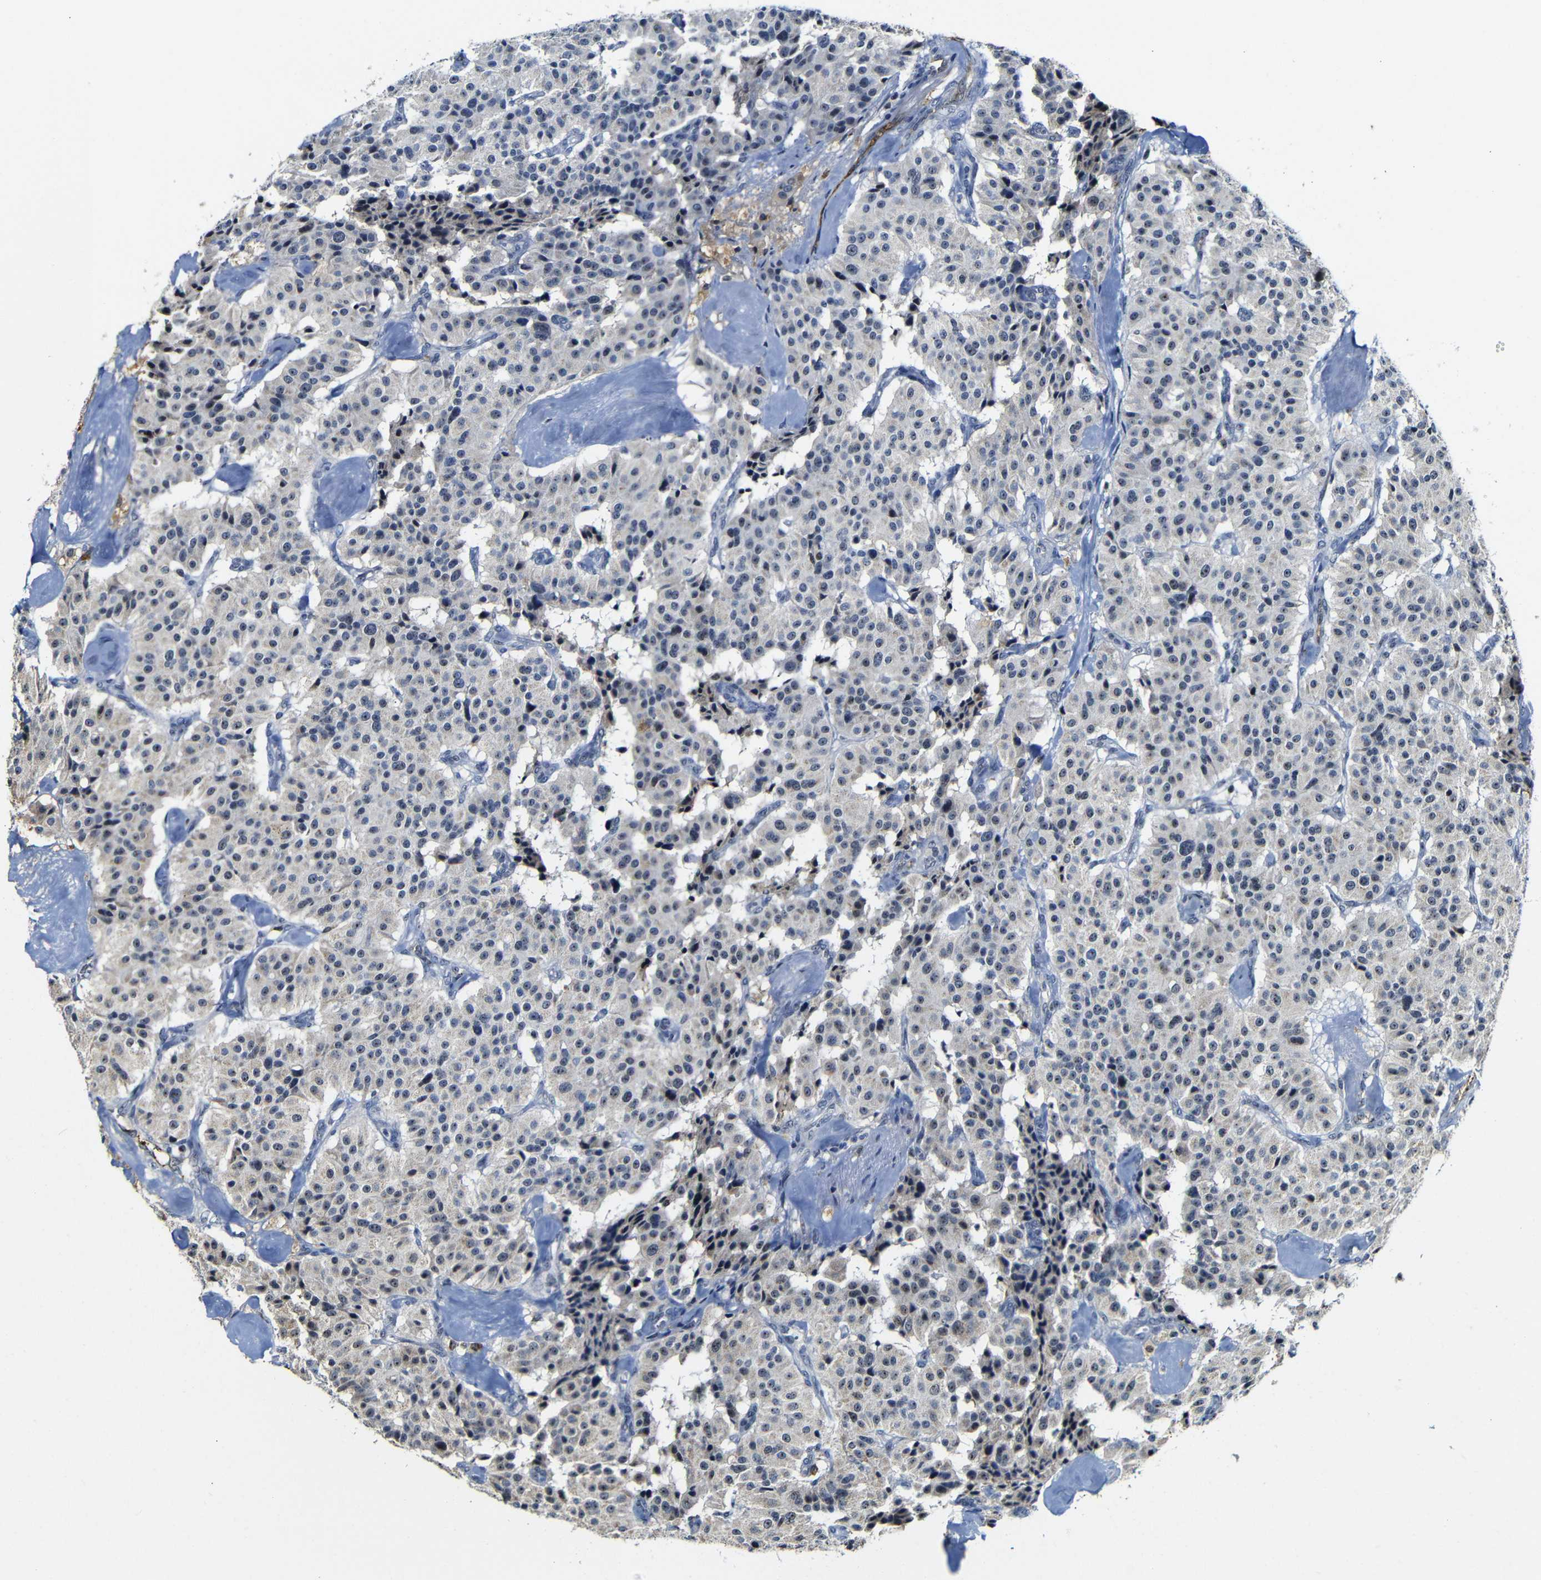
{"staining": {"intensity": "negative", "quantity": "none", "location": "none"}, "tissue": "carcinoid", "cell_type": "Tumor cells", "image_type": "cancer", "snomed": [{"axis": "morphology", "description": "Carcinoid, malignant, NOS"}, {"axis": "topography", "description": "Lung"}], "caption": "The immunohistochemistry (IHC) micrograph has no significant staining in tumor cells of carcinoid (malignant) tissue. (Stains: DAB (3,3'-diaminobenzidine) immunohistochemistry (IHC) with hematoxylin counter stain, Microscopy: brightfield microscopy at high magnification).", "gene": "MYC", "patient": {"sex": "male", "age": 30}}